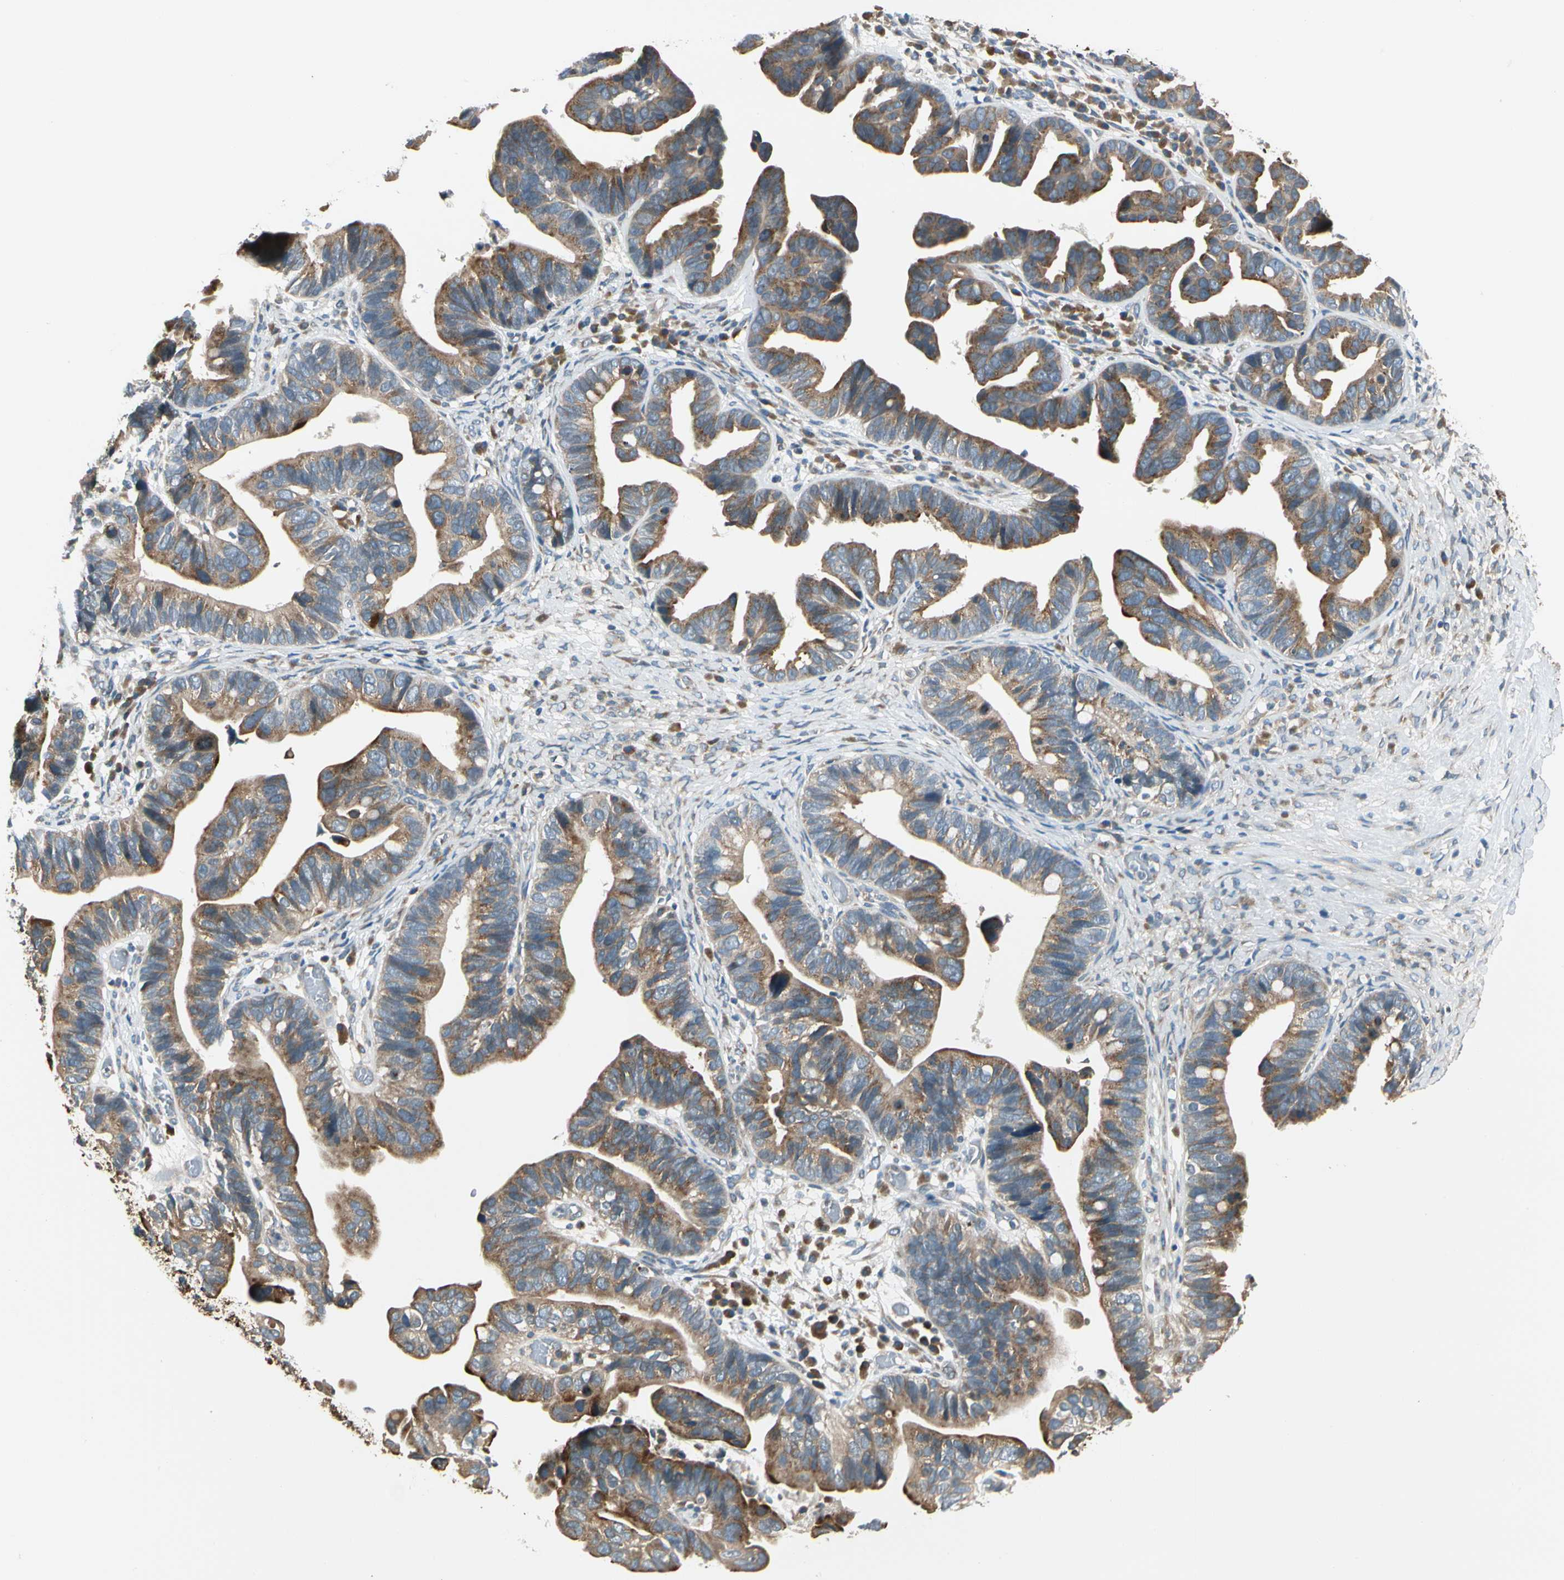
{"staining": {"intensity": "moderate", "quantity": ">75%", "location": "cytoplasmic/membranous"}, "tissue": "ovarian cancer", "cell_type": "Tumor cells", "image_type": "cancer", "snomed": [{"axis": "morphology", "description": "Cystadenocarcinoma, serous, NOS"}, {"axis": "topography", "description": "Ovary"}], "caption": "A histopathology image showing moderate cytoplasmic/membranous expression in about >75% of tumor cells in ovarian serous cystadenocarcinoma, as visualized by brown immunohistochemical staining.", "gene": "BNIP1", "patient": {"sex": "female", "age": 56}}